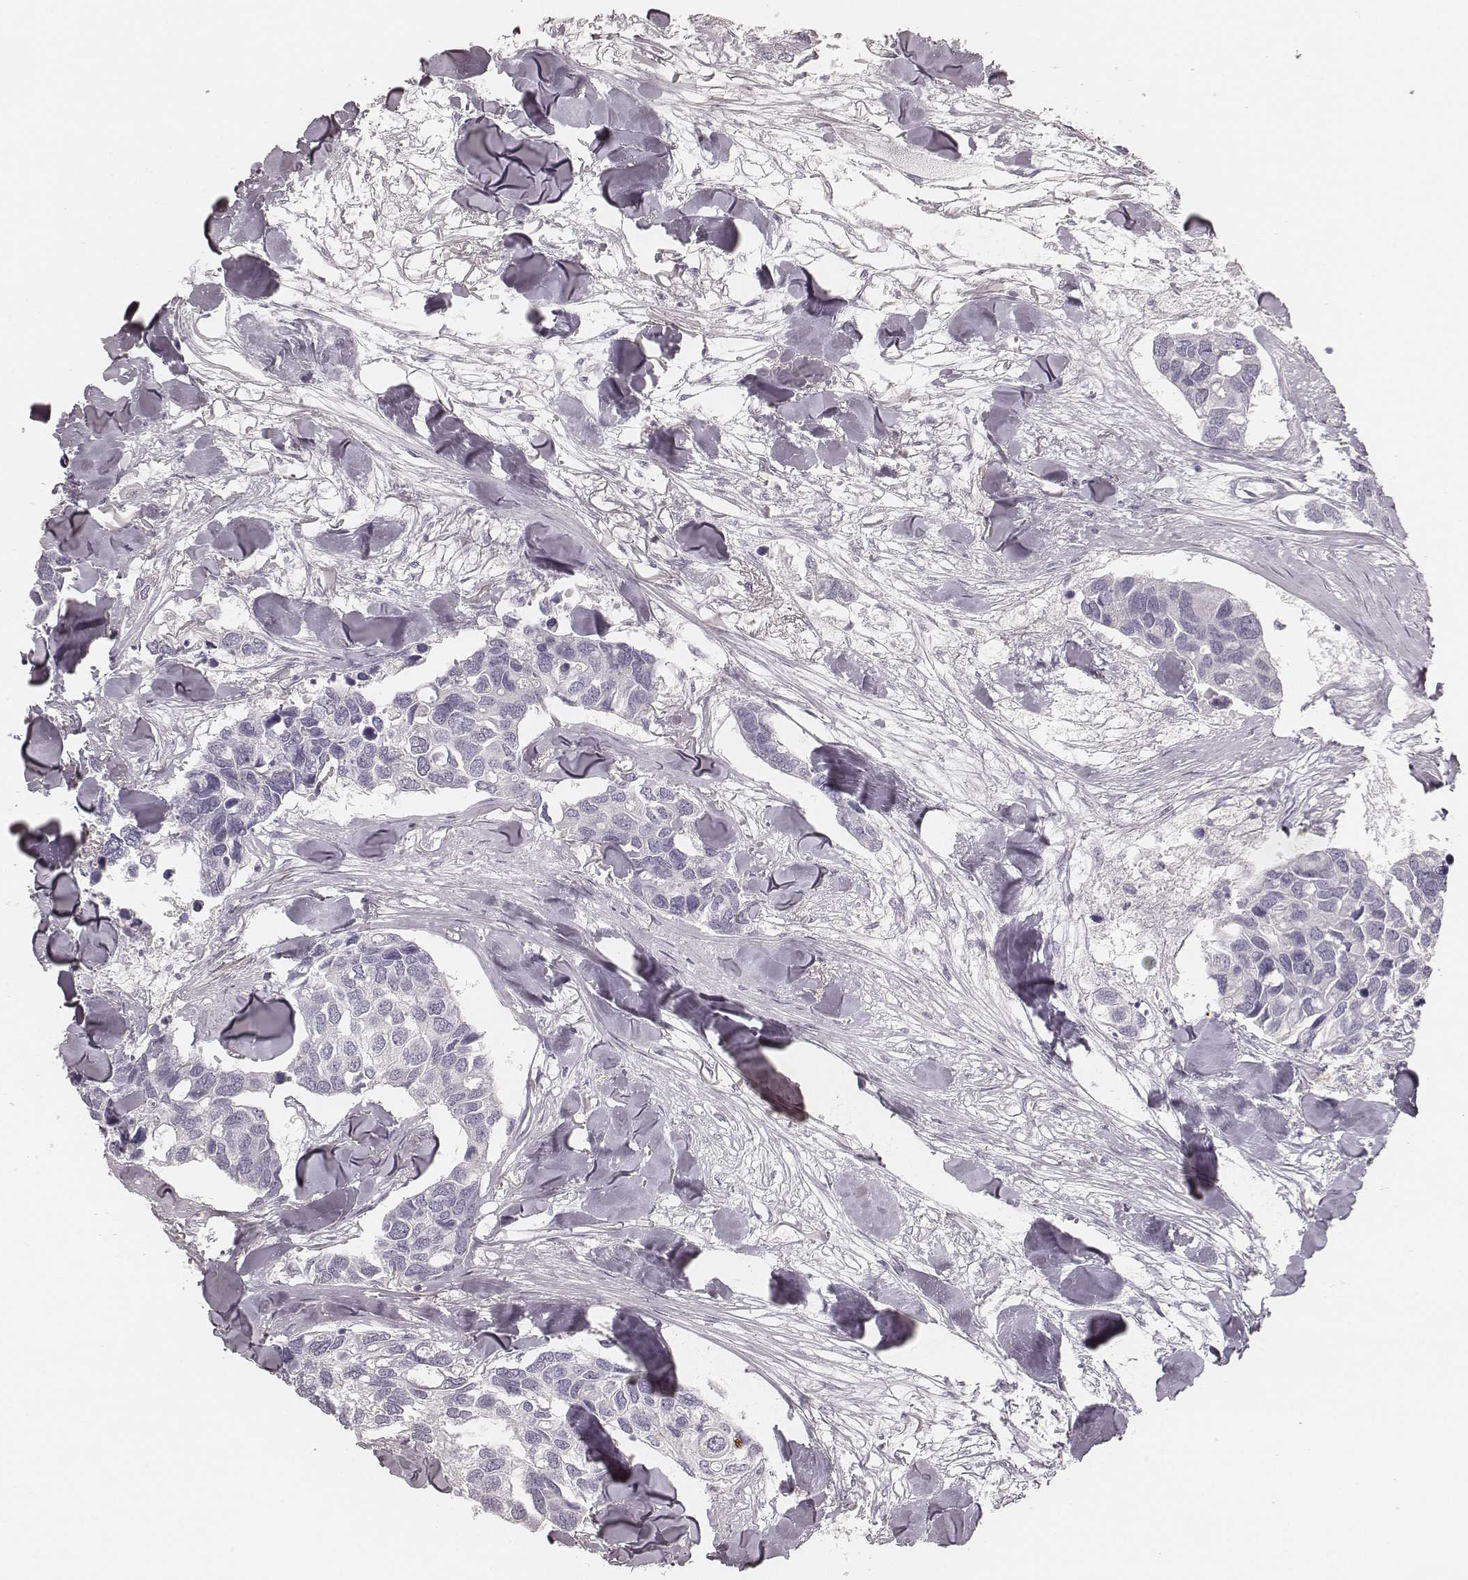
{"staining": {"intensity": "negative", "quantity": "none", "location": "none"}, "tissue": "breast cancer", "cell_type": "Tumor cells", "image_type": "cancer", "snomed": [{"axis": "morphology", "description": "Duct carcinoma"}, {"axis": "topography", "description": "Breast"}], "caption": "IHC of human breast intraductal carcinoma exhibits no expression in tumor cells.", "gene": "KRT82", "patient": {"sex": "female", "age": 83}}